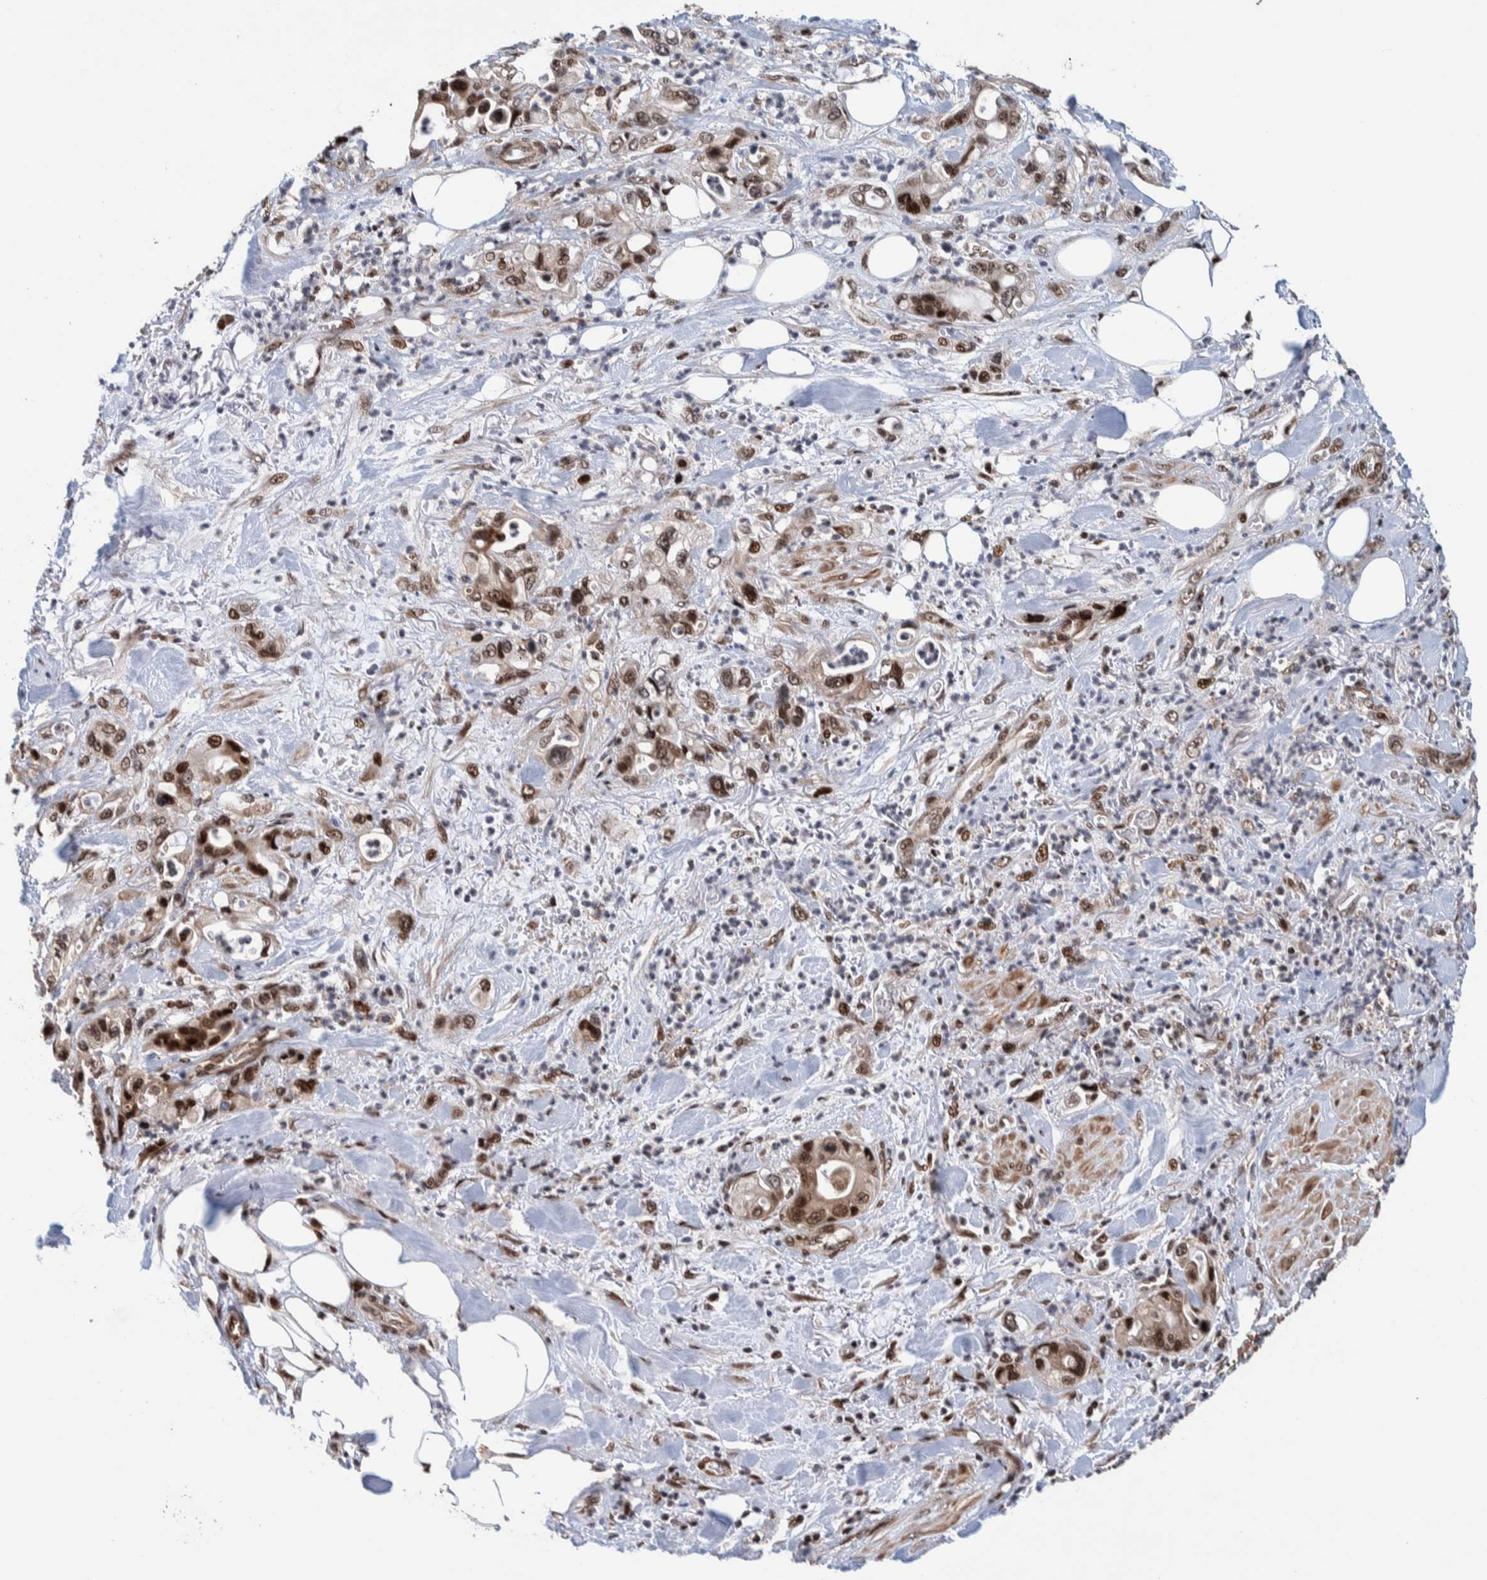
{"staining": {"intensity": "moderate", "quantity": ">75%", "location": "nuclear"}, "tissue": "pancreatic cancer", "cell_type": "Tumor cells", "image_type": "cancer", "snomed": [{"axis": "morphology", "description": "Adenocarcinoma, NOS"}, {"axis": "topography", "description": "Pancreas"}], "caption": "A high-resolution micrograph shows IHC staining of pancreatic cancer (adenocarcinoma), which exhibits moderate nuclear positivity in approximately >75% of tumor cells.", "gene": "CHD4", "patient": {"sex": "male", "age": 70}}